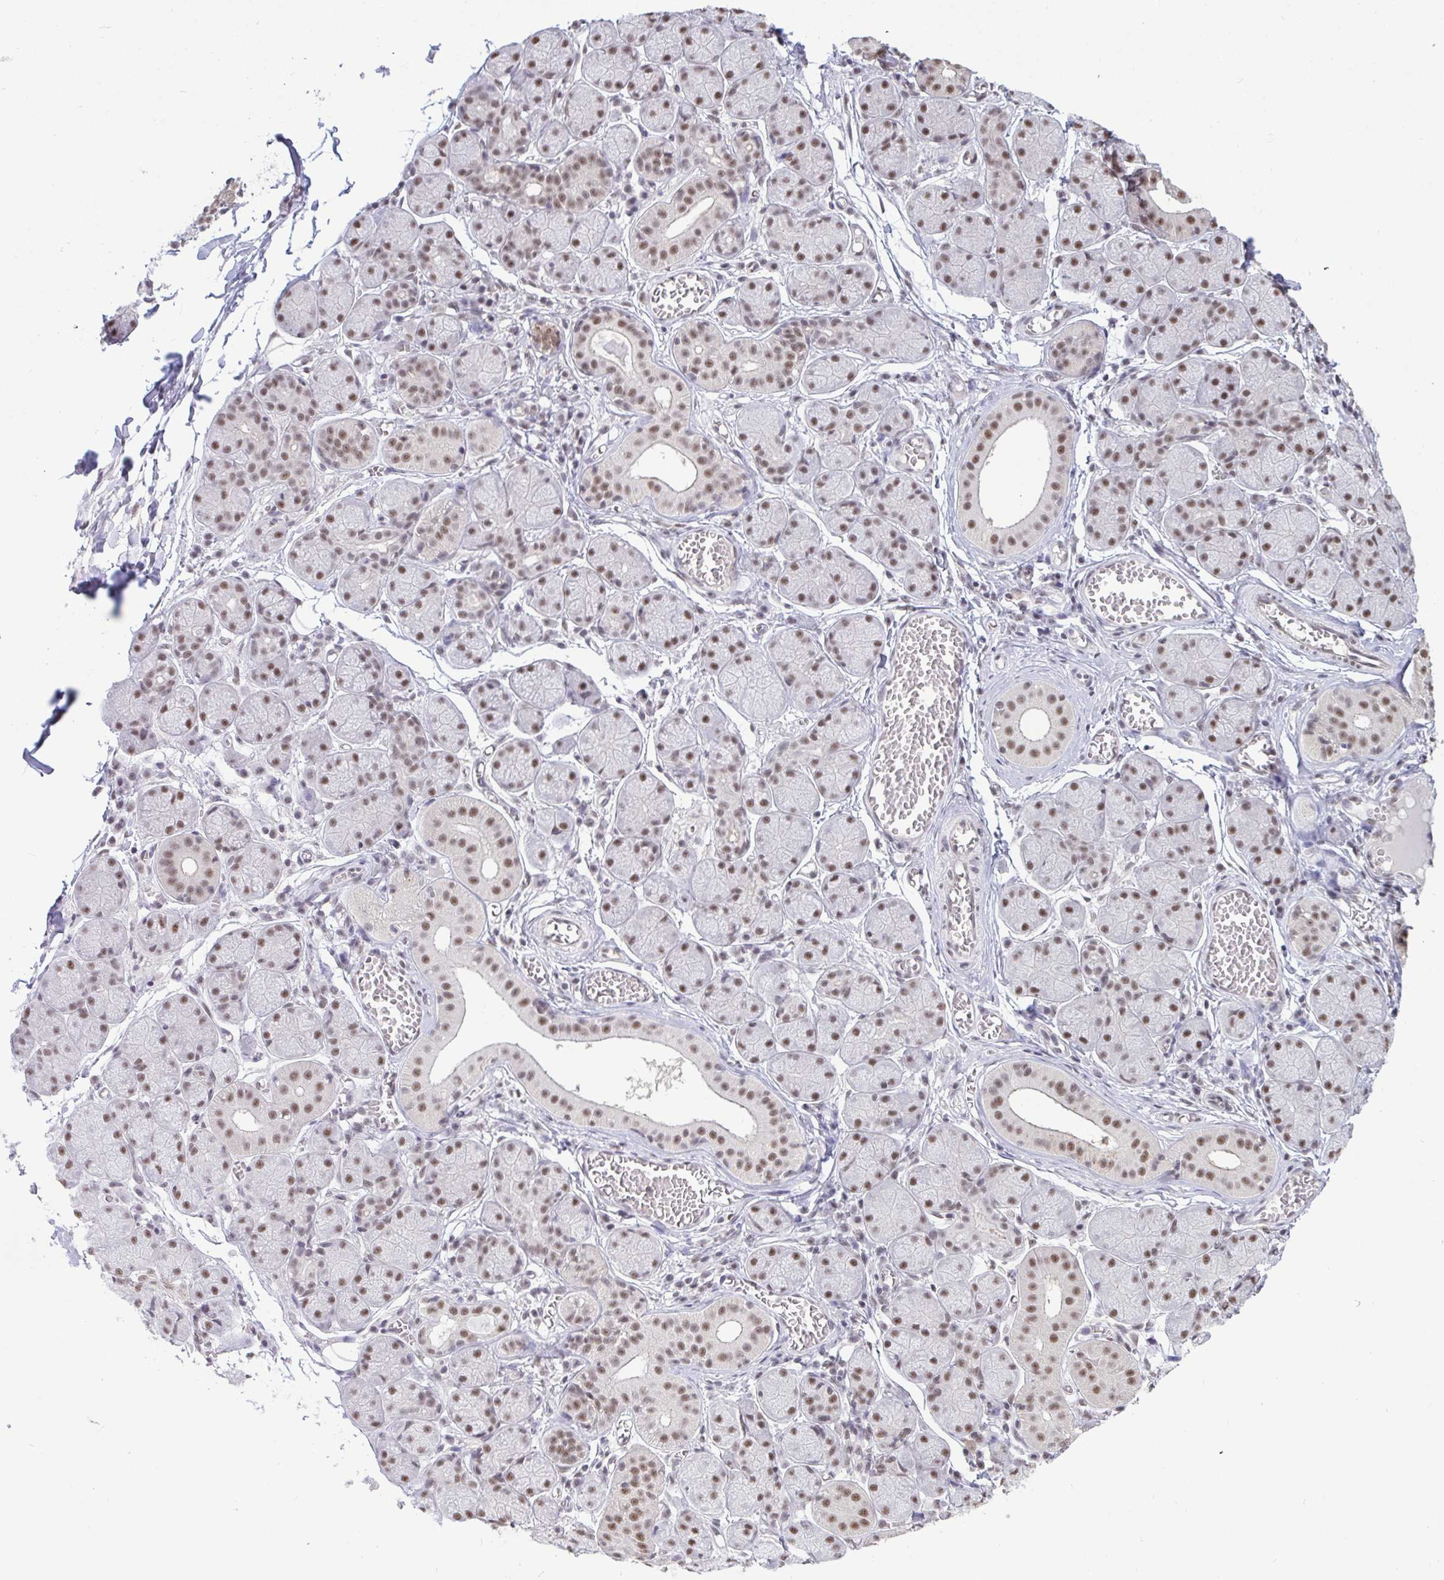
{"staining": {"intensity": "moderate", "quantity": "25%-75%", "location": "nuclear"}, "tissue": "salivary gland", "cell_type": "Glandular cells", "image_type": "normal", "snomed": [{"axis": "morphology", "description": "Normal tissue, NOS"}, {"axis": "topography", "description": "Salivary gland"}], "caption": "Immunohistochemical staining of unremarkable human salivary gland demonstrates medium levels of moderate nuclear staining in about 25%-75% of glandular cells. The staining is performed using DAB brown chromogen to label protein expression. The nuclei are counter-stained blue using hematoxylin.", "gene": "PUF60", "patient": {"sex": "female", "age": 24}}